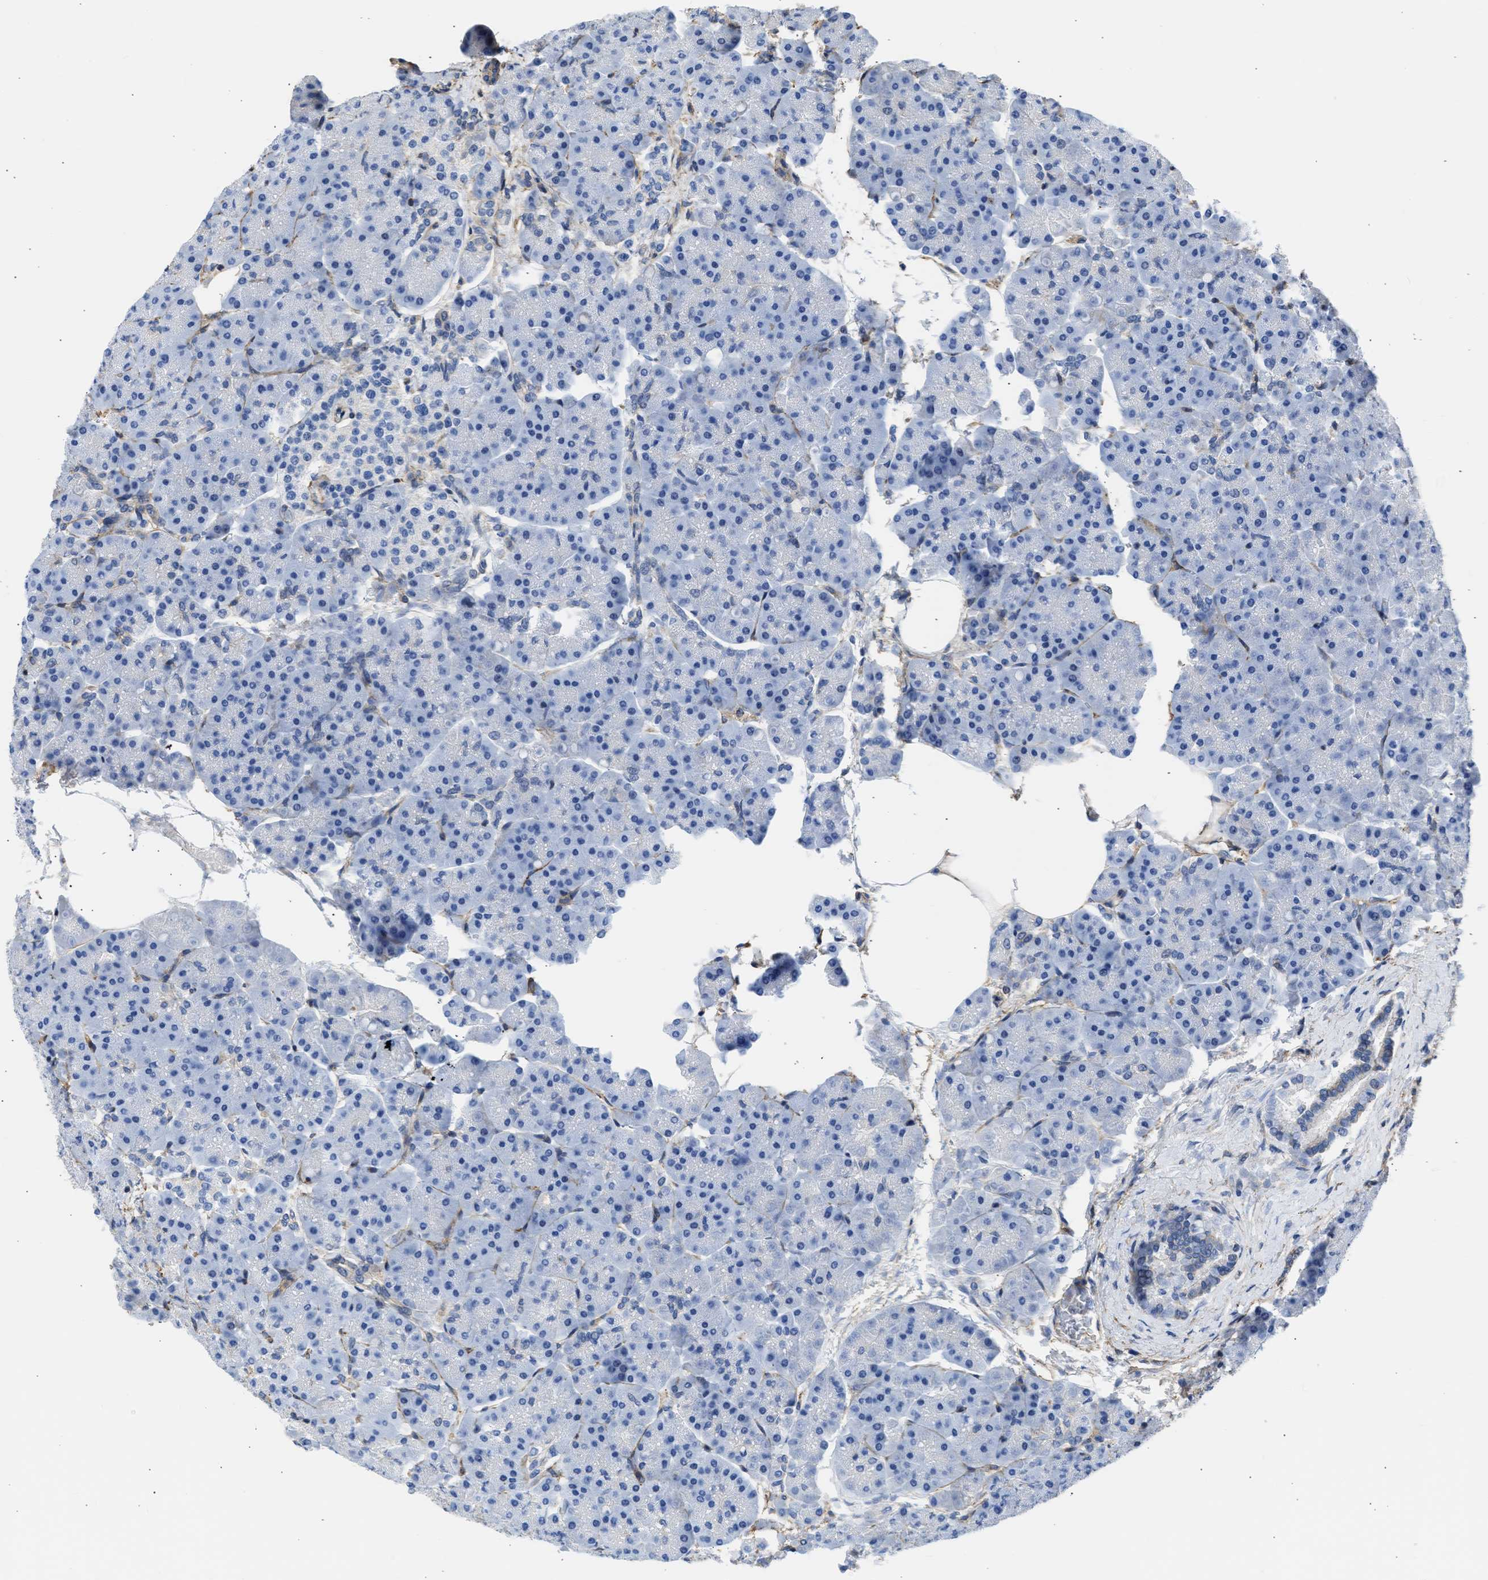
{"staining": {"intensity": "negative", "quantity": "none", "location": "none"}, "tissue": "pancreas", "cell_type": "Exocrine glandular cells", "image_type": "normal", "snomed": [{"axis": "morphology", "description": "Normal tissue, NOS"}, {"axis": "topography", "description": "Pancreas"}], "caption": "This is an immunohistochemistry micrograph of normal human pancreas. There is no expression in exocrine glandular cells.", "gene": "MAS1L", "patient": {"sex": "female", "age": 70}}